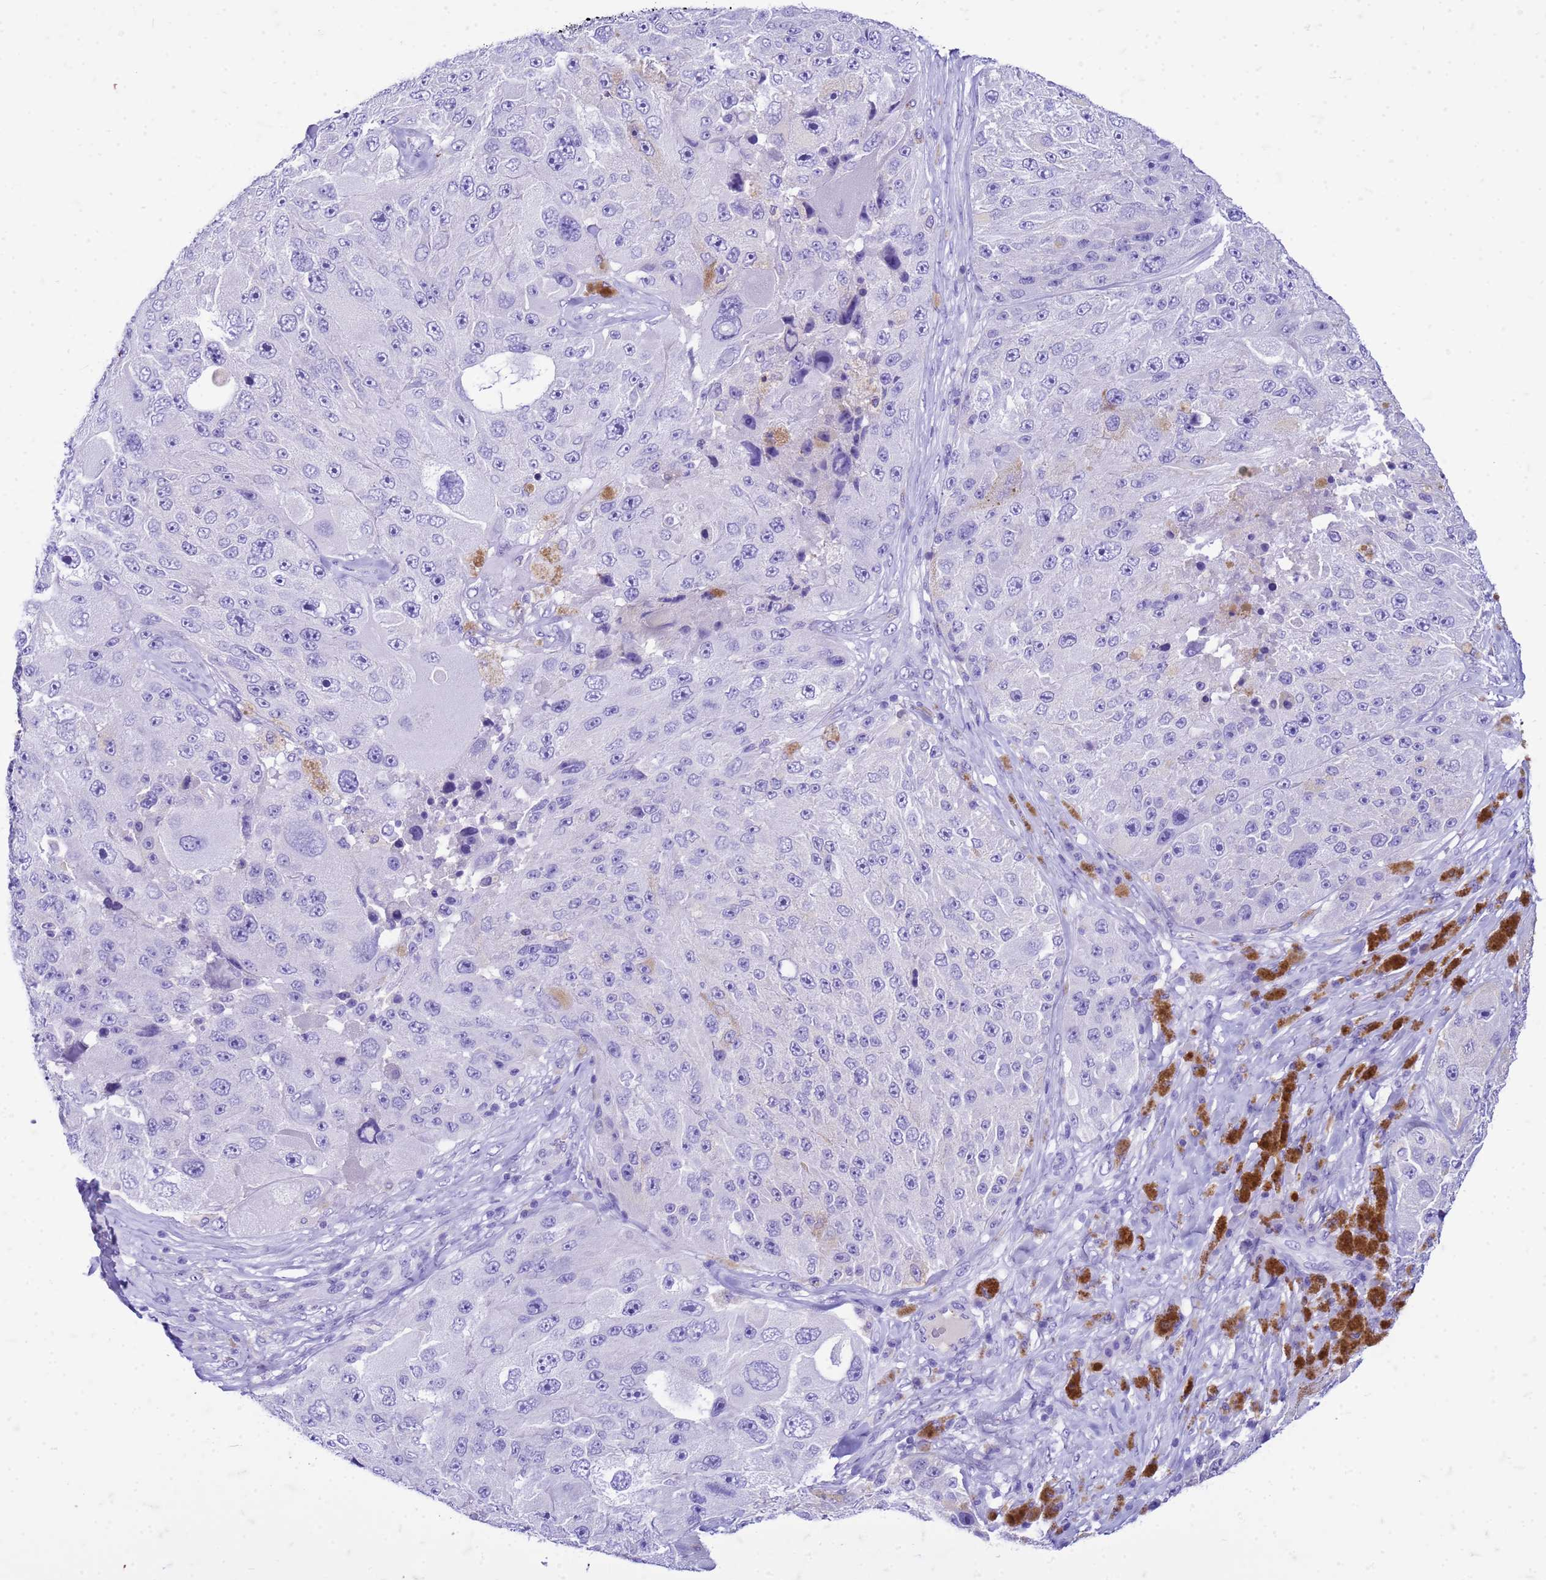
{"staining": {"intensity": "negative", "quantity": "none", "location": "none"}, "tissue": "melanoma", "cell_type": "Tumor cells", "image_type": "cancer", "snomed": [{"axis": "morphology", "description": "Malignant melanoma, Metastatic site"}, {"axis": "topography", "description": "Lymph node"}], "caption": "Melanoma stained for a protein using immunohistochemistry demonstrates no positivity tumor cells.", "gene": "CFAP100", "patient": {"sex": "male", "age": 62}}